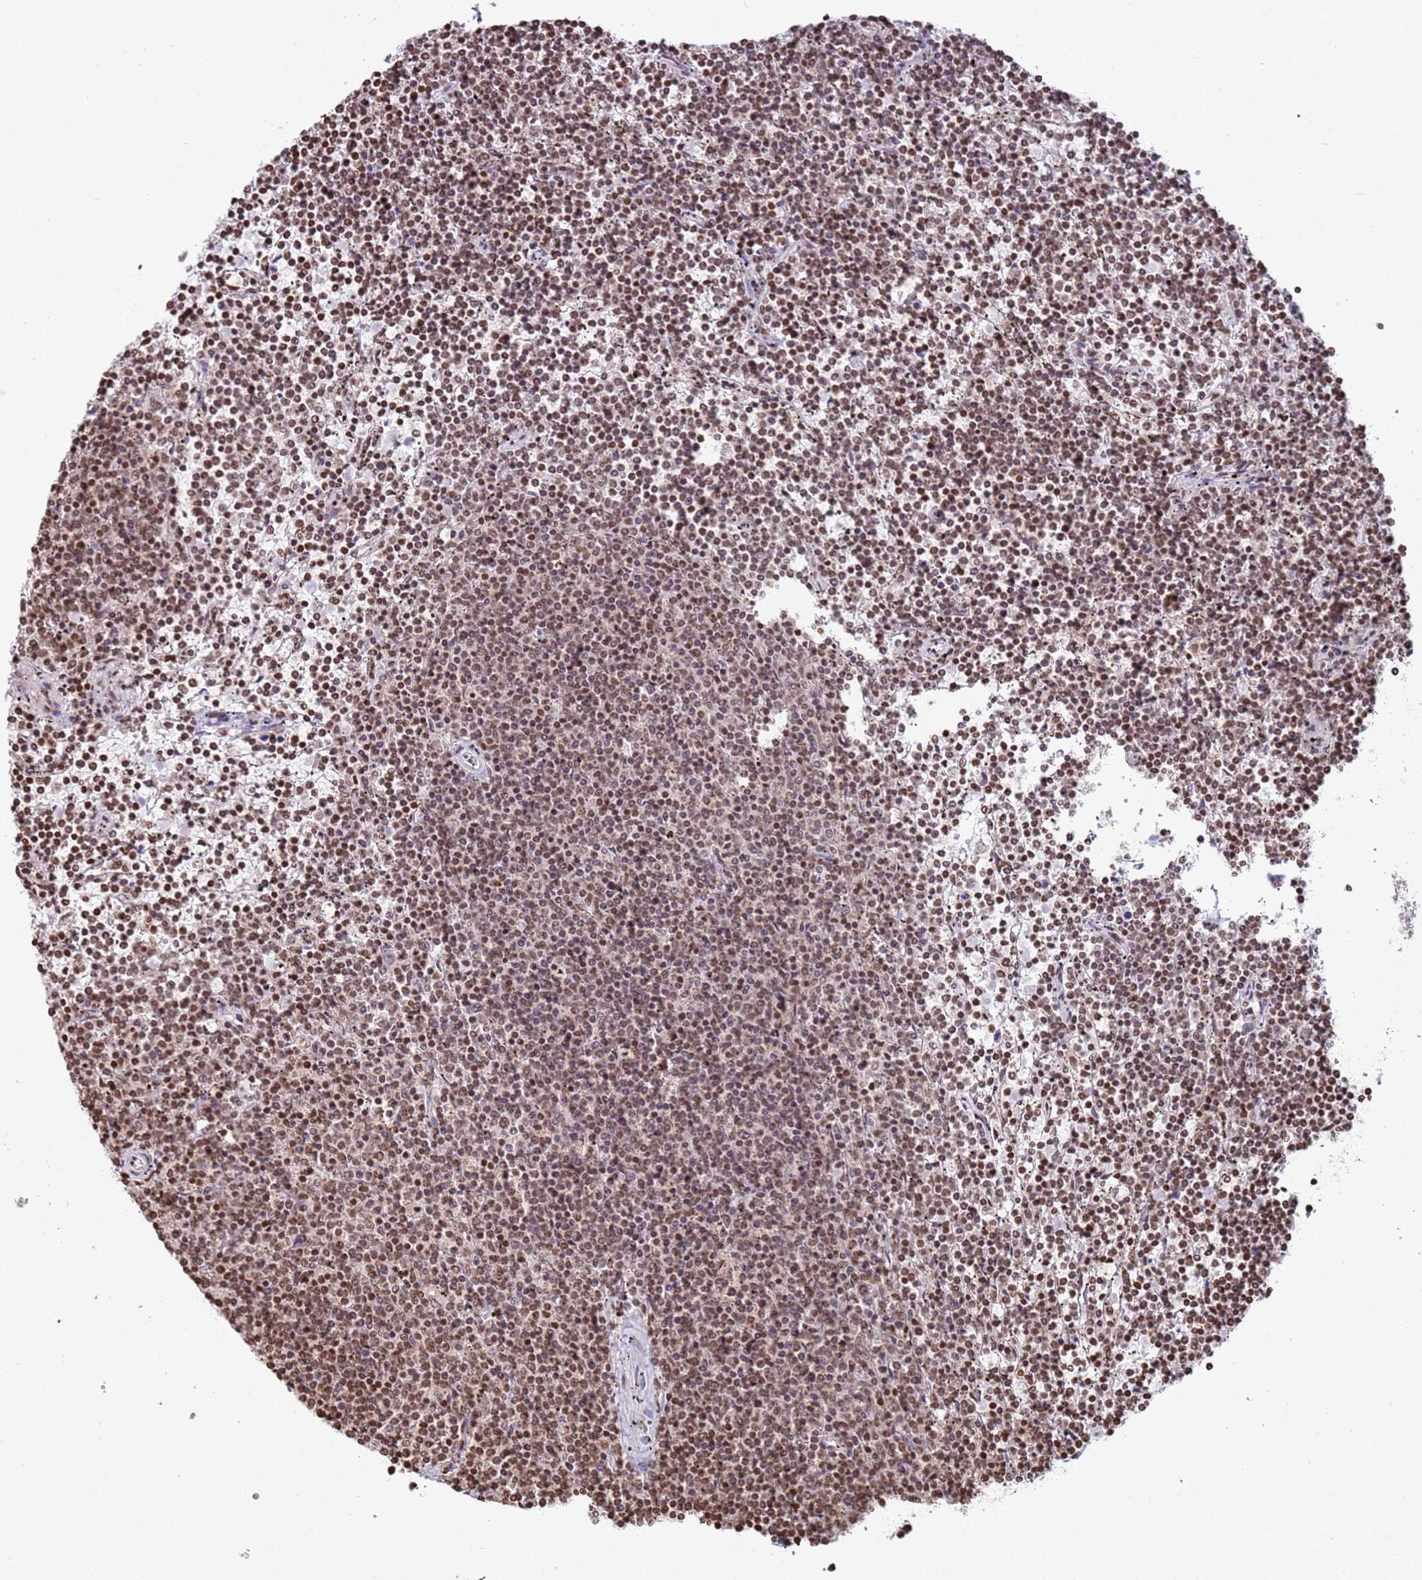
{"staining": {"intensity": "moderate", "quantity": ">75%", "location": "nuclear"}, "tissue": "lymphoma", "cell_type": "Tumor cells", "image_type": "cancer", "snomed": [{"axis": "morphology", "description": "Malignant lymphoma, non-Hodgkin's type, Low grade"}, {"axis": "topography", "description": "Spleen"}], "caption": "Human malignant lymphoma, non-Hodgkin's type (low-grade) stained with a brown dye shows moderate nuclear positive staining in about >75% of tumor cells.", "gene": "SCAF1", "patient": {"sex": "female", "age": 50}}